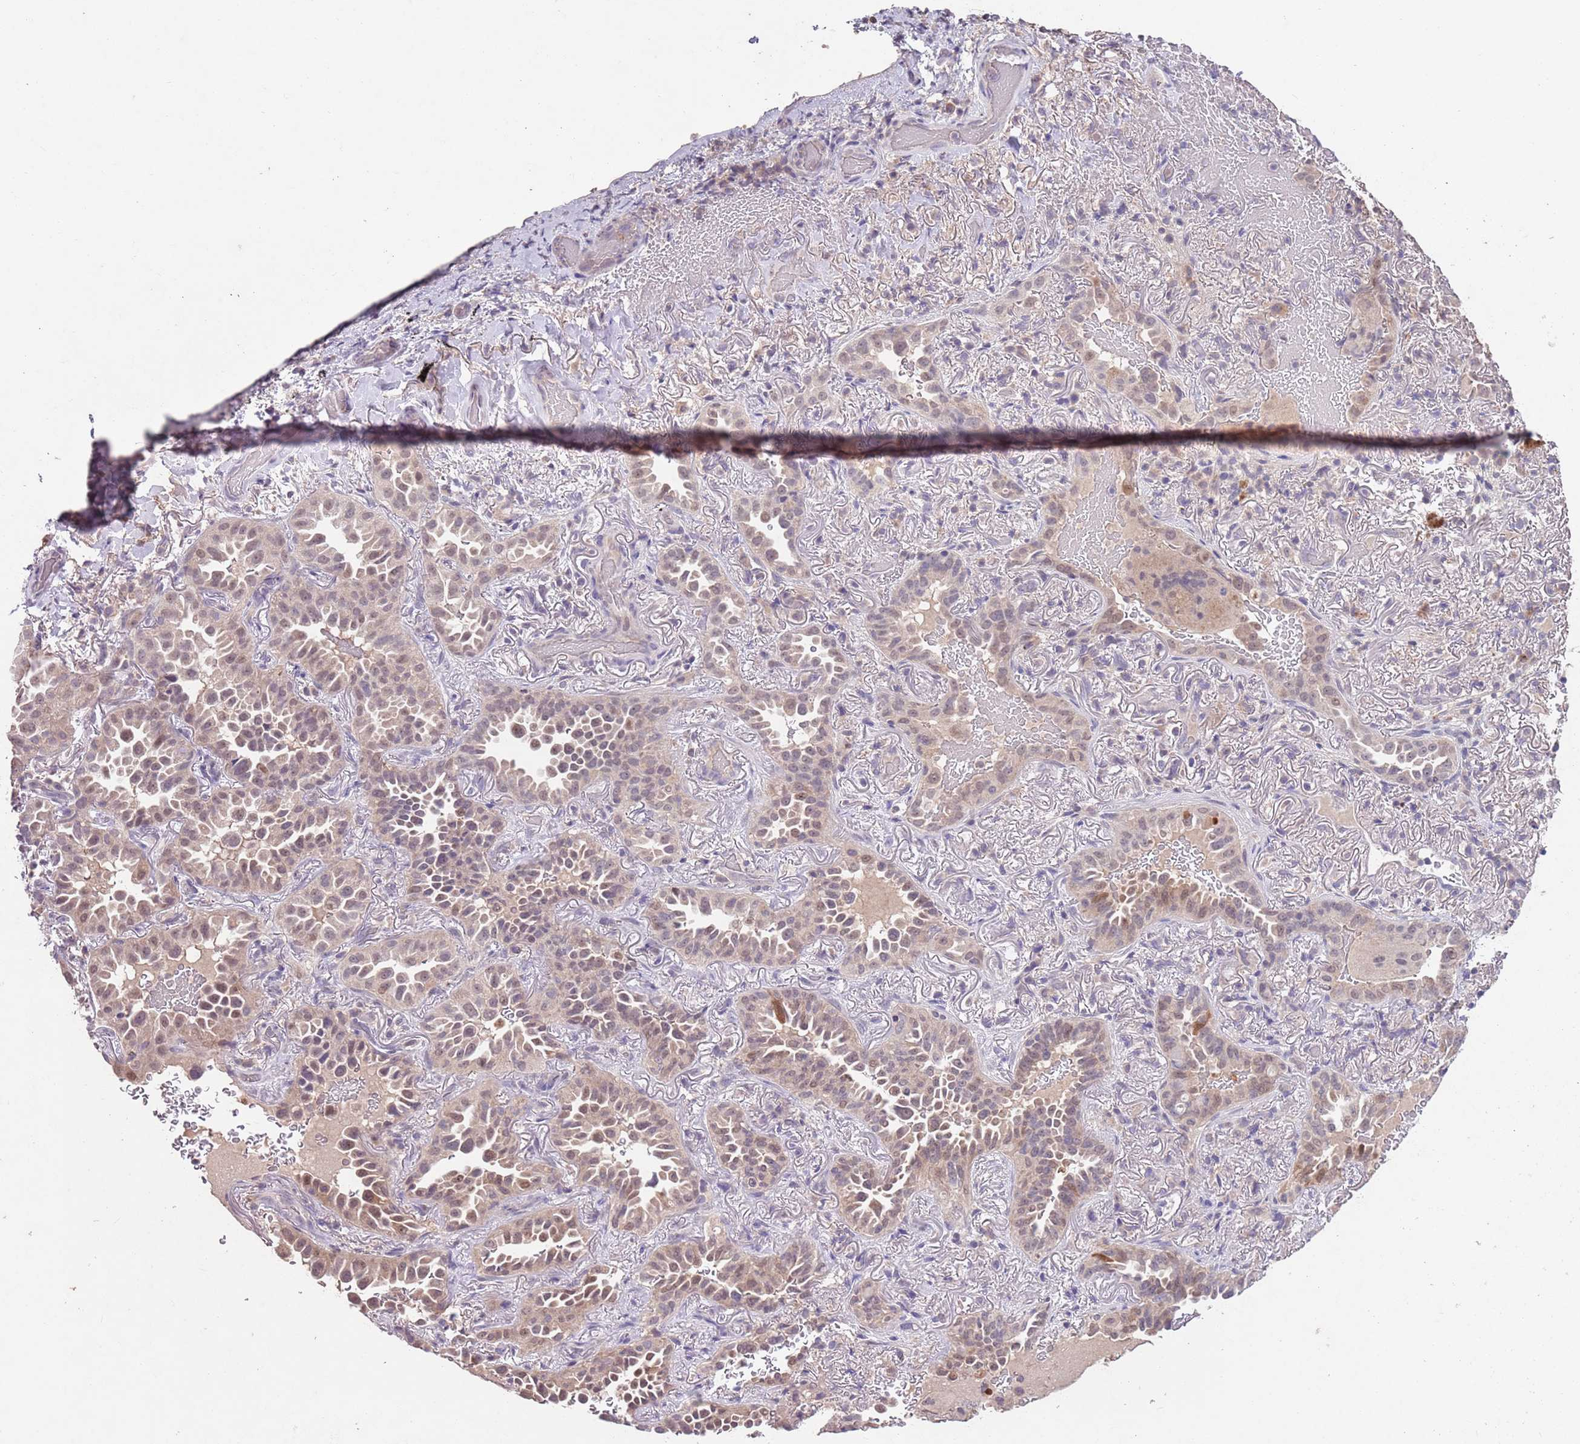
{"staining": {"intensity": "weak", "quantity": "25%-75%", "location": "cytoplasmic/membranous,nuclear"}, "tissue": "lung cancer", "cell_type": "Tumor cells", "image_type": "cancer", "snomed": [{"axis": "morphology", "description": "Adenocarcinoma, NOS"}, {"axis": "topography", "description": "Lung"}], "caption": "Lung cancer stained with immunohistochemistry (IHC) reveals weak cytoplasmic/membranous and nuclear staining in approximately 25%-75% of tumor cells. The protein is stained brown, and the nuclei are stained in blue (DAB IHC with brightfield microscopy, high magnification).", "gene": "NRDE2", "patient": {"sex": "female", "age": 69}}